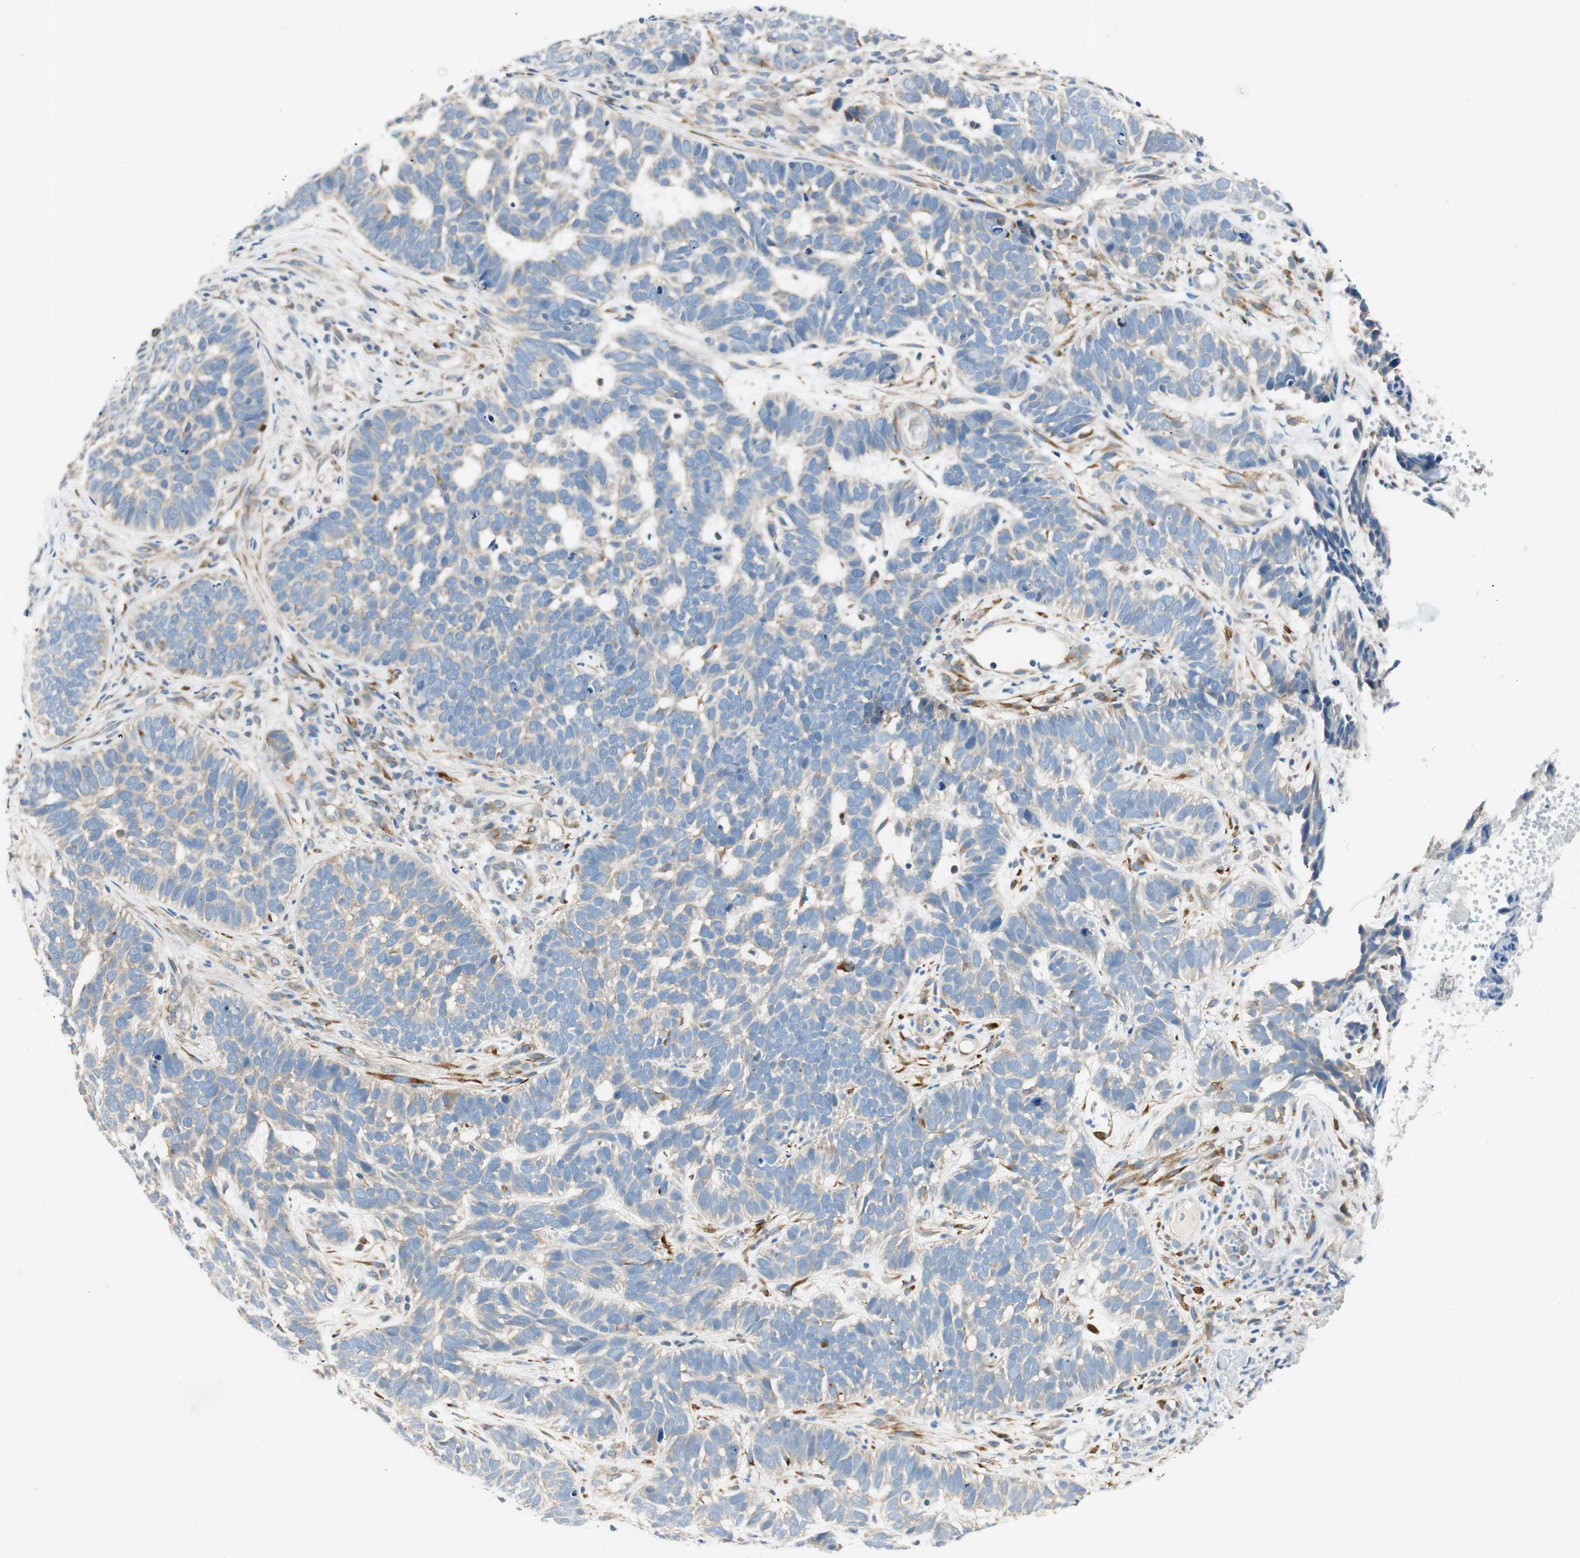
{"staining": {"intensity": "negative", "quantity": "none", "location": "none"}, "tissue": "skin cancer", "cell_type": "Tumor cells", "image_type": "cancer", "snomed": [{"axis": "morphology", "description": "Basal cell carcinoma"}, {"axis": "topography", "description": "Skin"}], "caption": "Micrograph shows no protein expression in tumor cells of skin cancer (basal cell carcinoma) tissue.", "gene": "CDK3", "patient": {"sex": "male", "age": 87}}